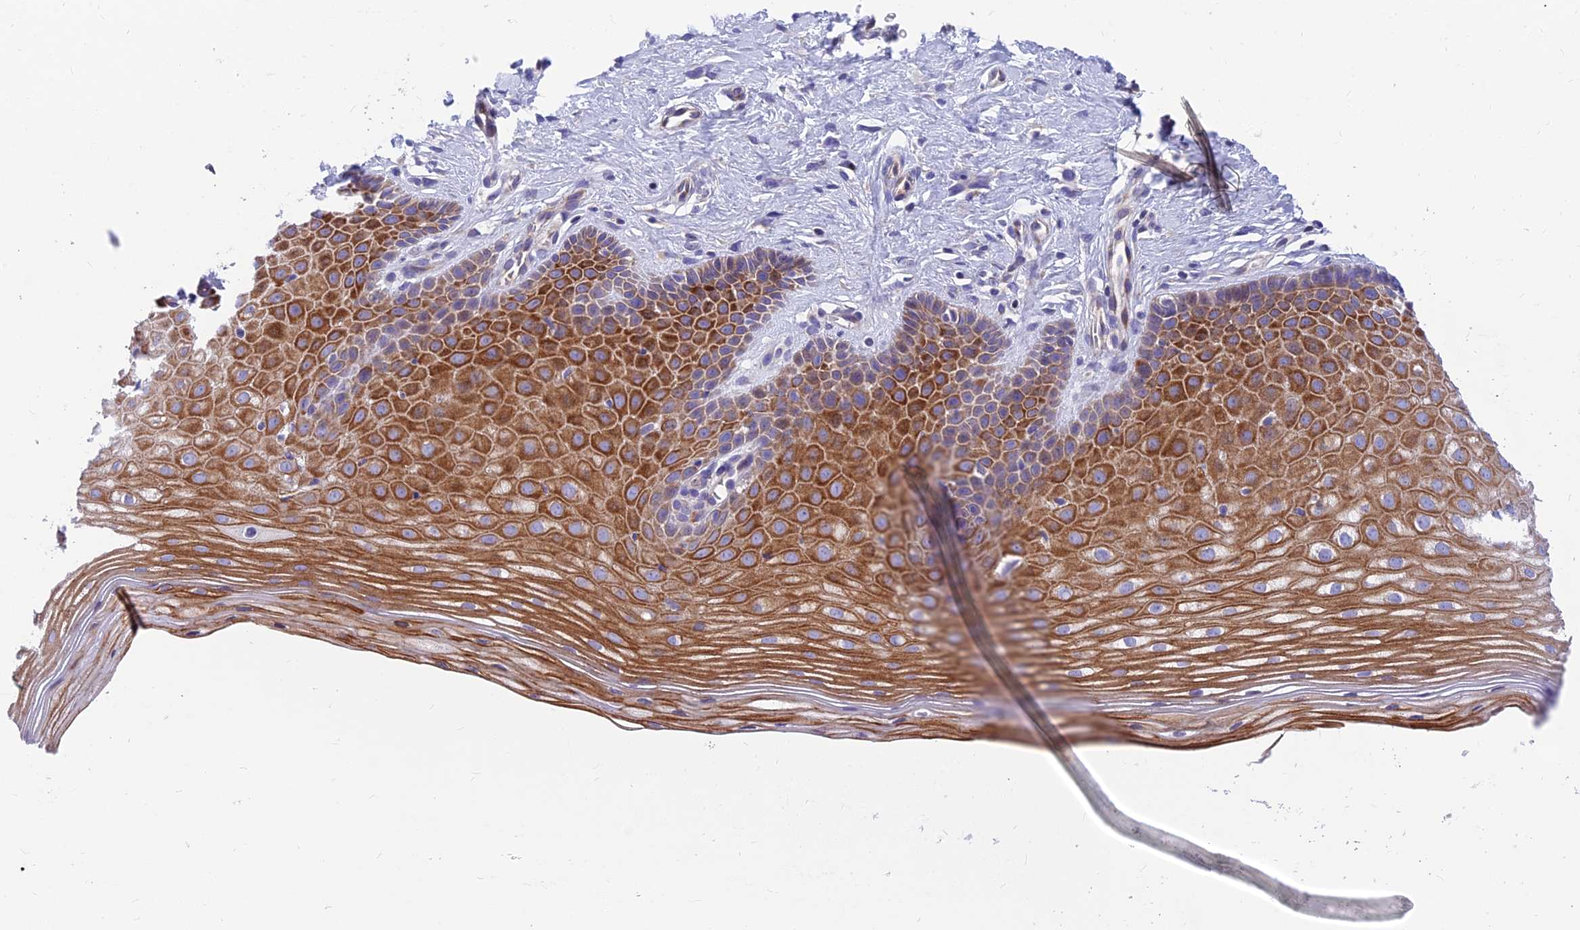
{"staining": {"intensity": "weak", "quantity": "<25%", "location": "cytoplasmic/membranous"}, "tissue": "cervix", "cell_type": "Glandular cells", "image_type": "normal", "snomed": [{"axis": "morphology", "description": "Normal tissue, NOS"}, {"axis": "topography", "description": "Cervix"}], "caption": "DAB immunohistochemical staining of normal cervix shows no significant positivity in glandular cells. (DAB immunohistochemistry (IHC) visualized using brightfield microscopy, high magnification).", "gene": "MVB12A", "patient": {"sex": "female", "age": 36}}